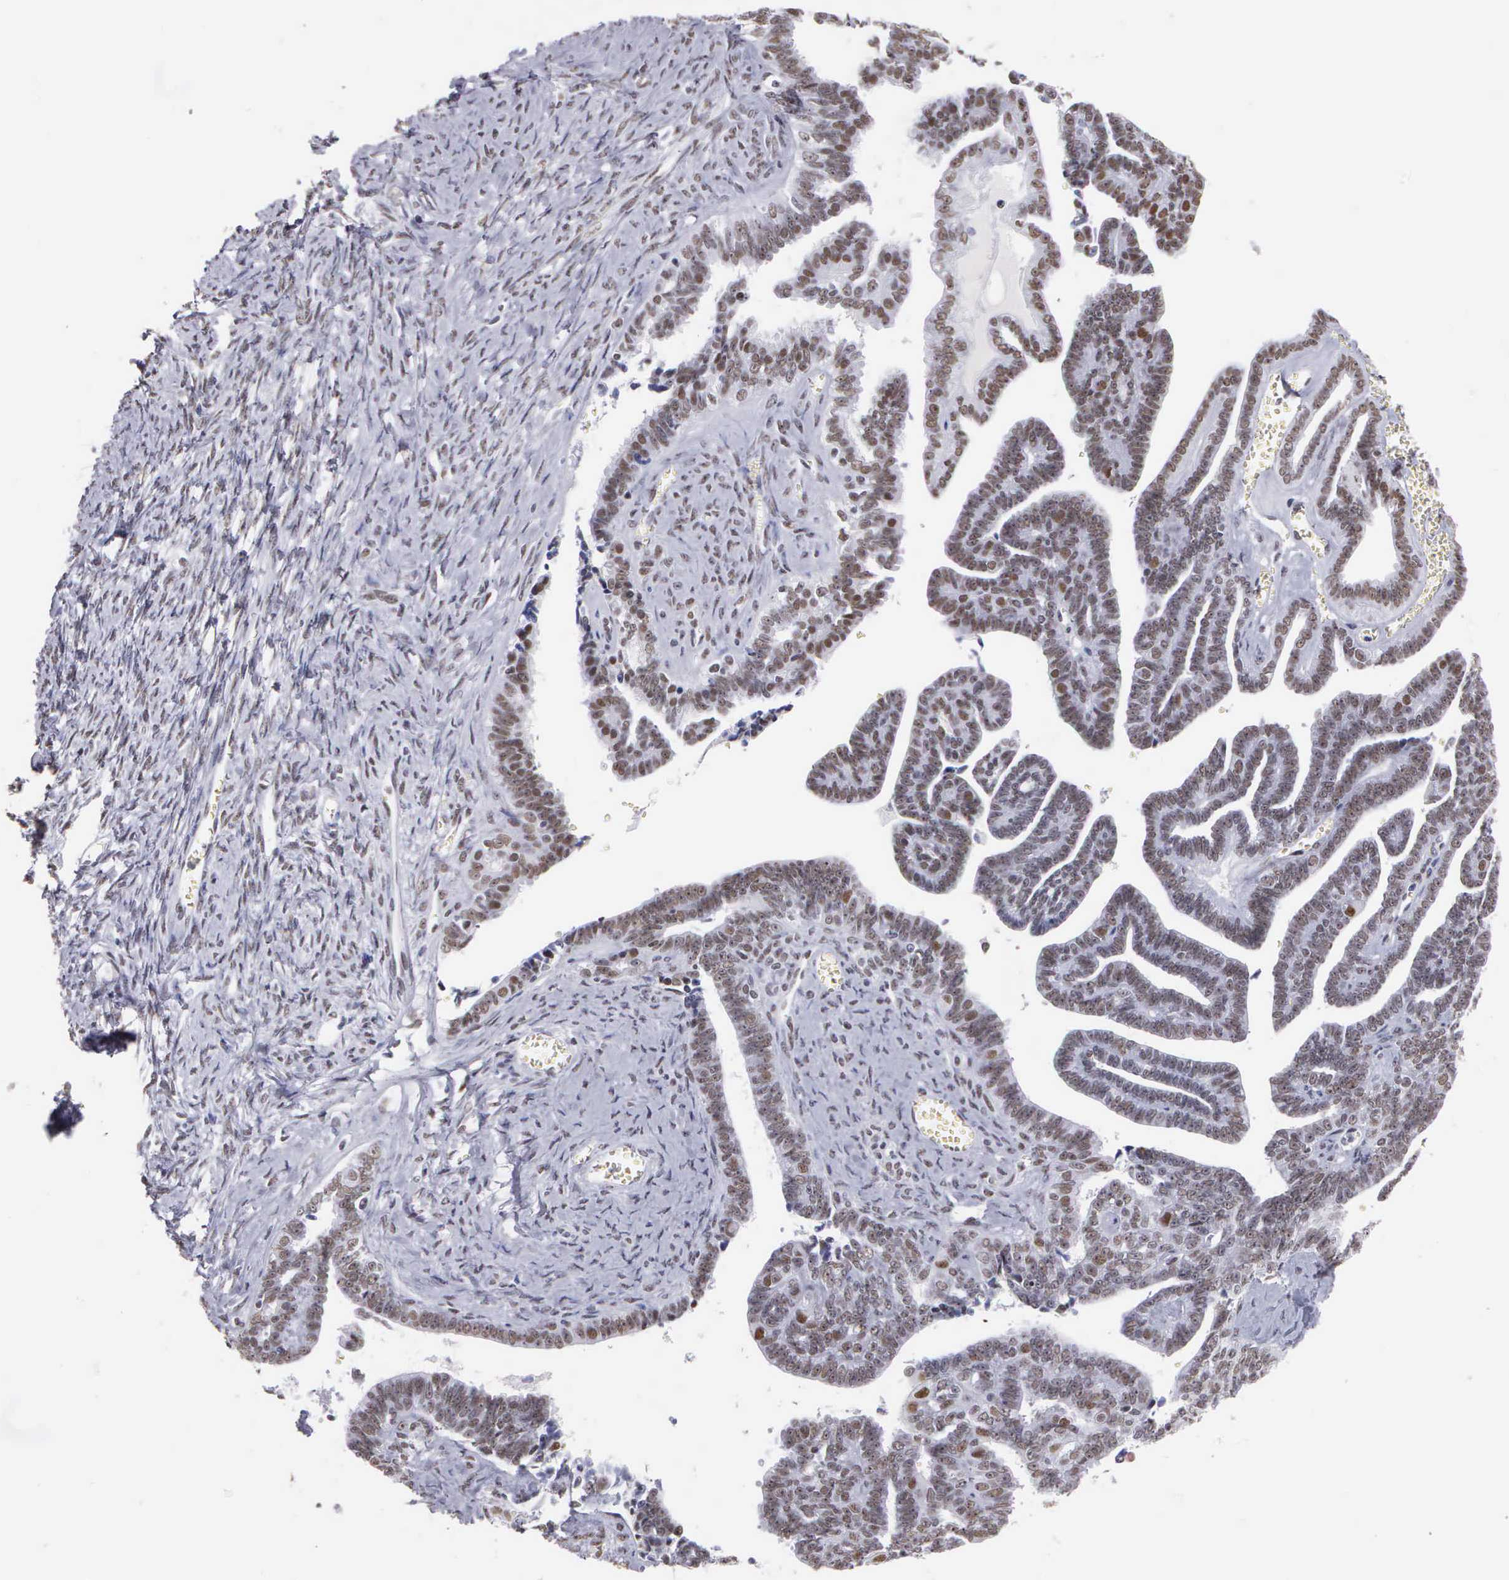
{"staining": {"intensity": "moderate", "quantity": ">75%", "location": "nuclear"}, "tissue": "ovarian cancer", "cell_type": "Tumor cells", "image_type": "cancer", "snomed": [{"axis": "morphology", "description": "Cystadenocarcinoma, serous, NOS"}, {"axis": "topography", "description": "Ovary"}], "caption": "Immunohistochemistry (IHC) histopathology image of human ovarian serous cystadenocarcinoma stained for a protein (brown), which exhibits medium levels of moderate nuclear staining in approximately >75% of tumor cells.", "gene": "CSTF2", "patient": {"sex": "female", "age": 71}}